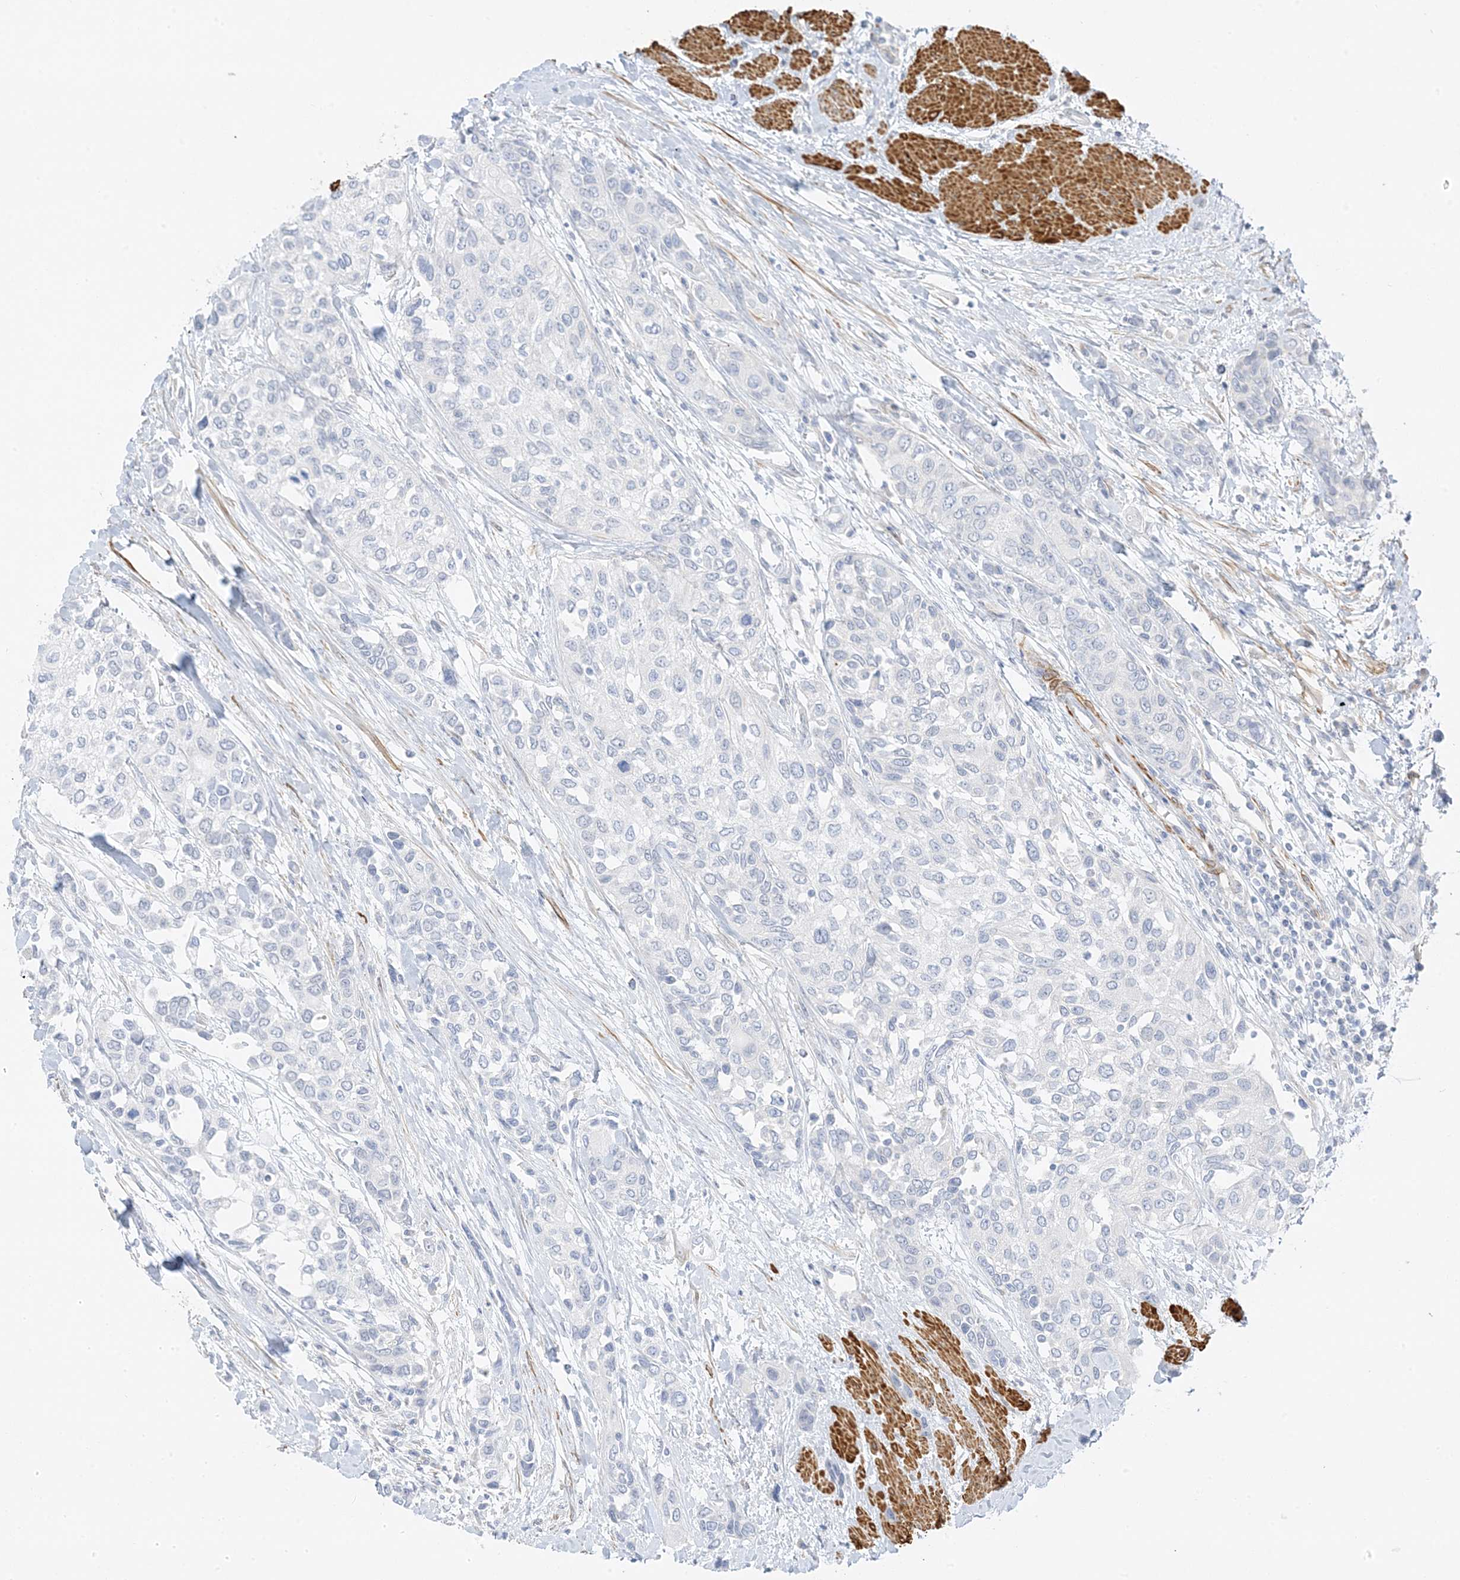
{"staining": {"intensity": "negative", "quantity": "none", "location": "none"}, "tissue": "urothelial cancer", "cell_type": "Tumor cells", "image_type": "cancer", "snomed": [{"axis": "morphology", "description": "Normal tissue, NOS"}, {"axis": "morphology", "description": "Urothelial carcinoma, High grade"}, {"axis": "topography", "description": "Vascular tissue"}, {"axis": "topography", "description": "Urinary bladder"}], "caption": "Immunohistochemical staining of human urothelial cancer reveals no significant expression in tumor cells. (DAB immunohistochemistry (IHC) visualized using brightfield microscopy, high magnification).", "gene": "SLC22A13", "patient": {"sex": "female", "age": 56}}